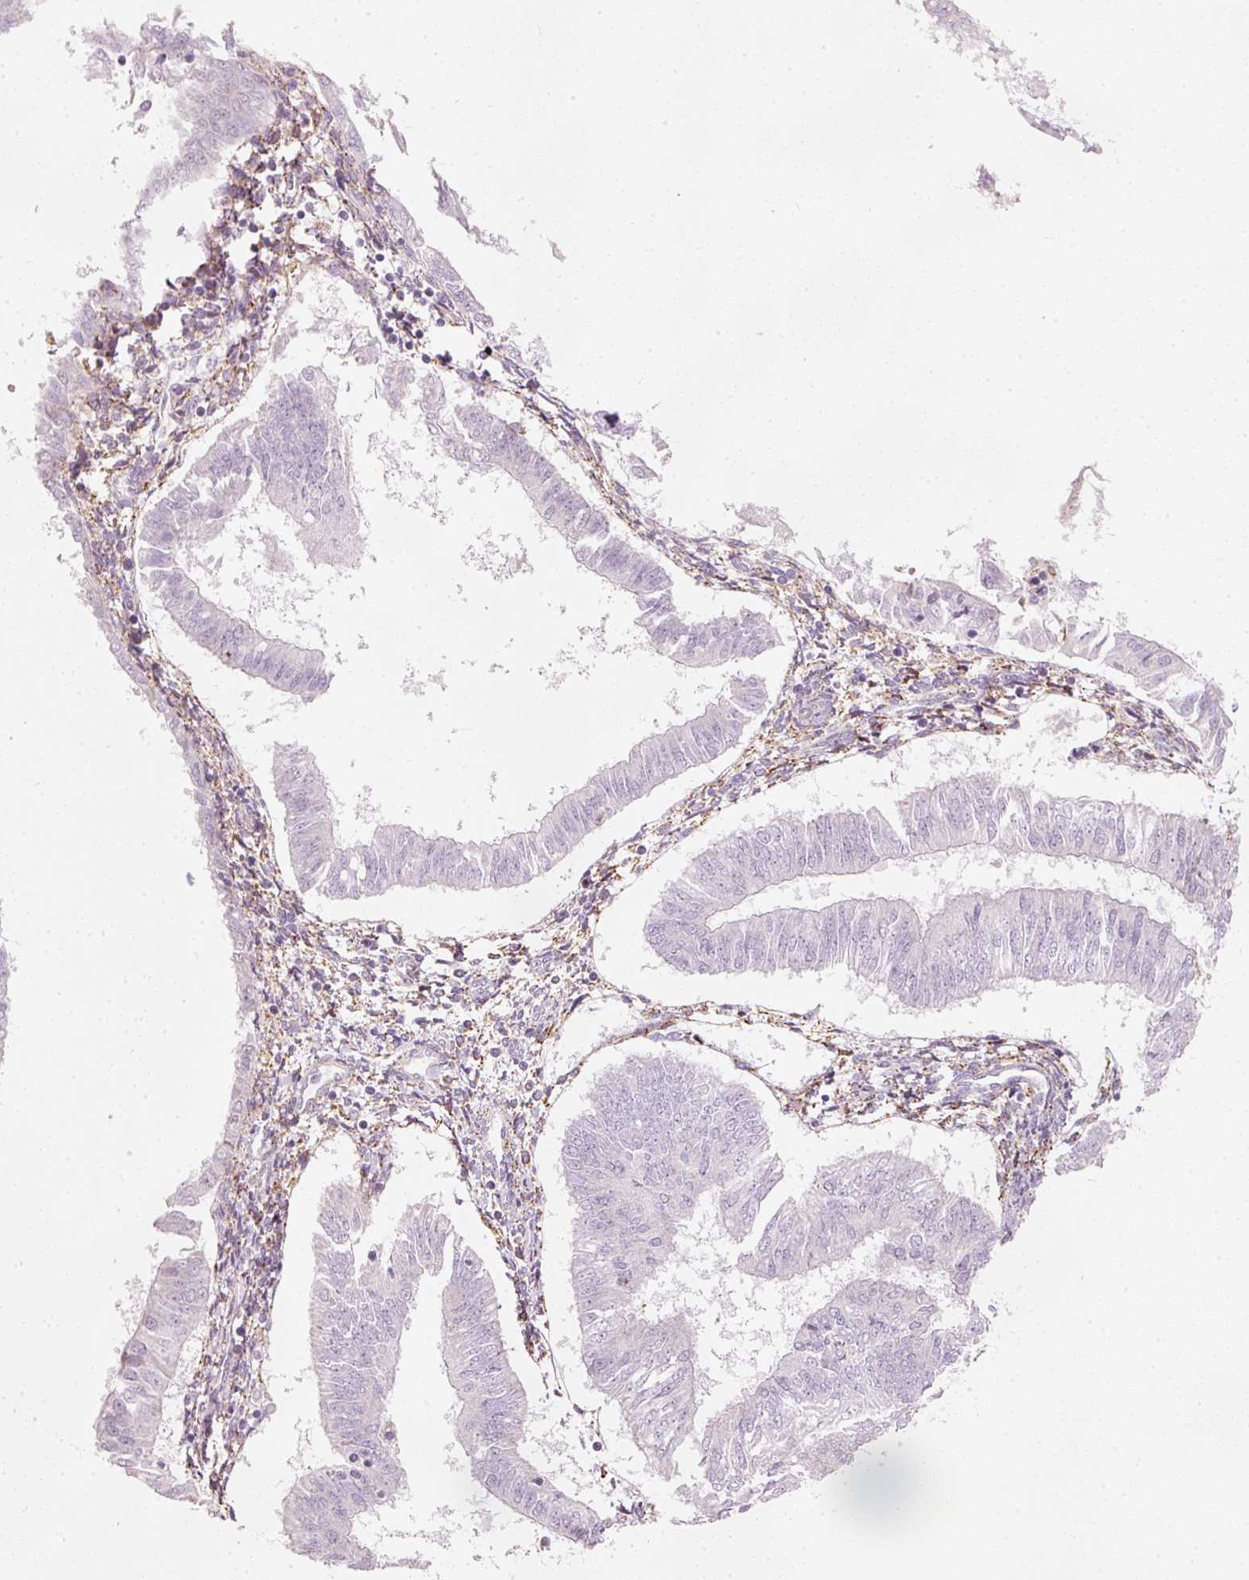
{"staining": {"intensity": "negative", "quantity": "none", "location": "none"}, "tissue": "endometrial cancer", "cell_type": "Tumor cells", "image_type": "cancer", "snomed": [{"axis": "morphology", "description": "Adenocarcinoma, NOS"}, {"axis": "topography", "description": "Endometrium"}], "caption": "Immunohistochemistry (IHC) image of neoplastic tissue: endometrial adenocarcinoma stained with DAB reveals no significant protein staining in tumor cells. Brightfield microscopy of IHC stained with DAB (brown) and hematoxylin (blue), captured at high magnification.", "gene": "RNF39", "patient": {"sex": "female", "age": 58}}